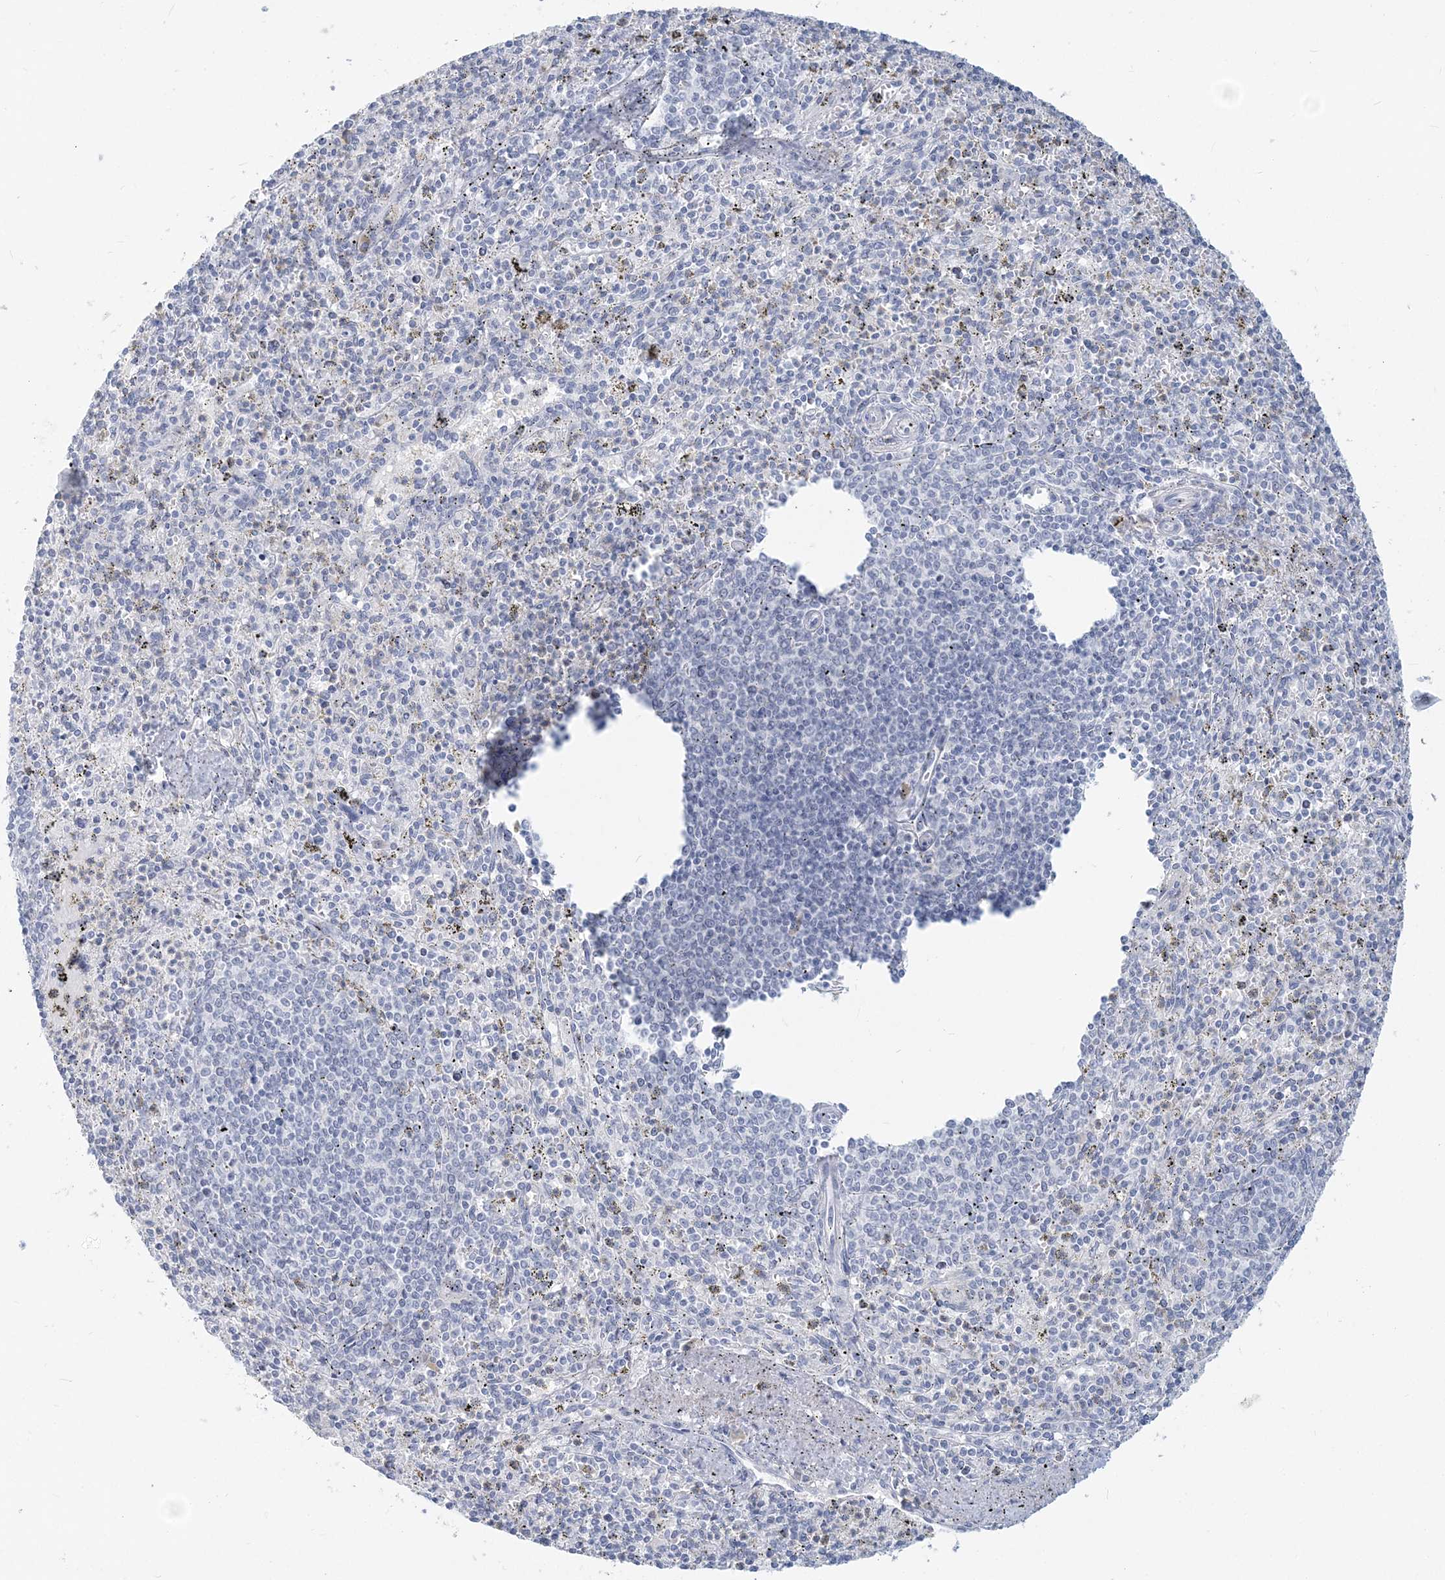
{"staining": {"intensity": "negative", "quantity": "none", "location": "none"}, "tissue": "spleen", "cell_type": "Cells in red pulp", "image_type": "normal", "snomed": [{"axis": "morphology", "description": "Normal tissue, NOS"}, {"axis": "topography", "description": "Spleen"}], "caption": "IHC photomicrograph of benign spleen: spleen stained with DAB (3,3'-diaminobenzidine) demonstrates no significant protein staining in cells in red pulp. (DAB IHC with hematoxylin counter stain).", "gene": "CSN1S1", "patient": {"sex": "male", "age": 72}}